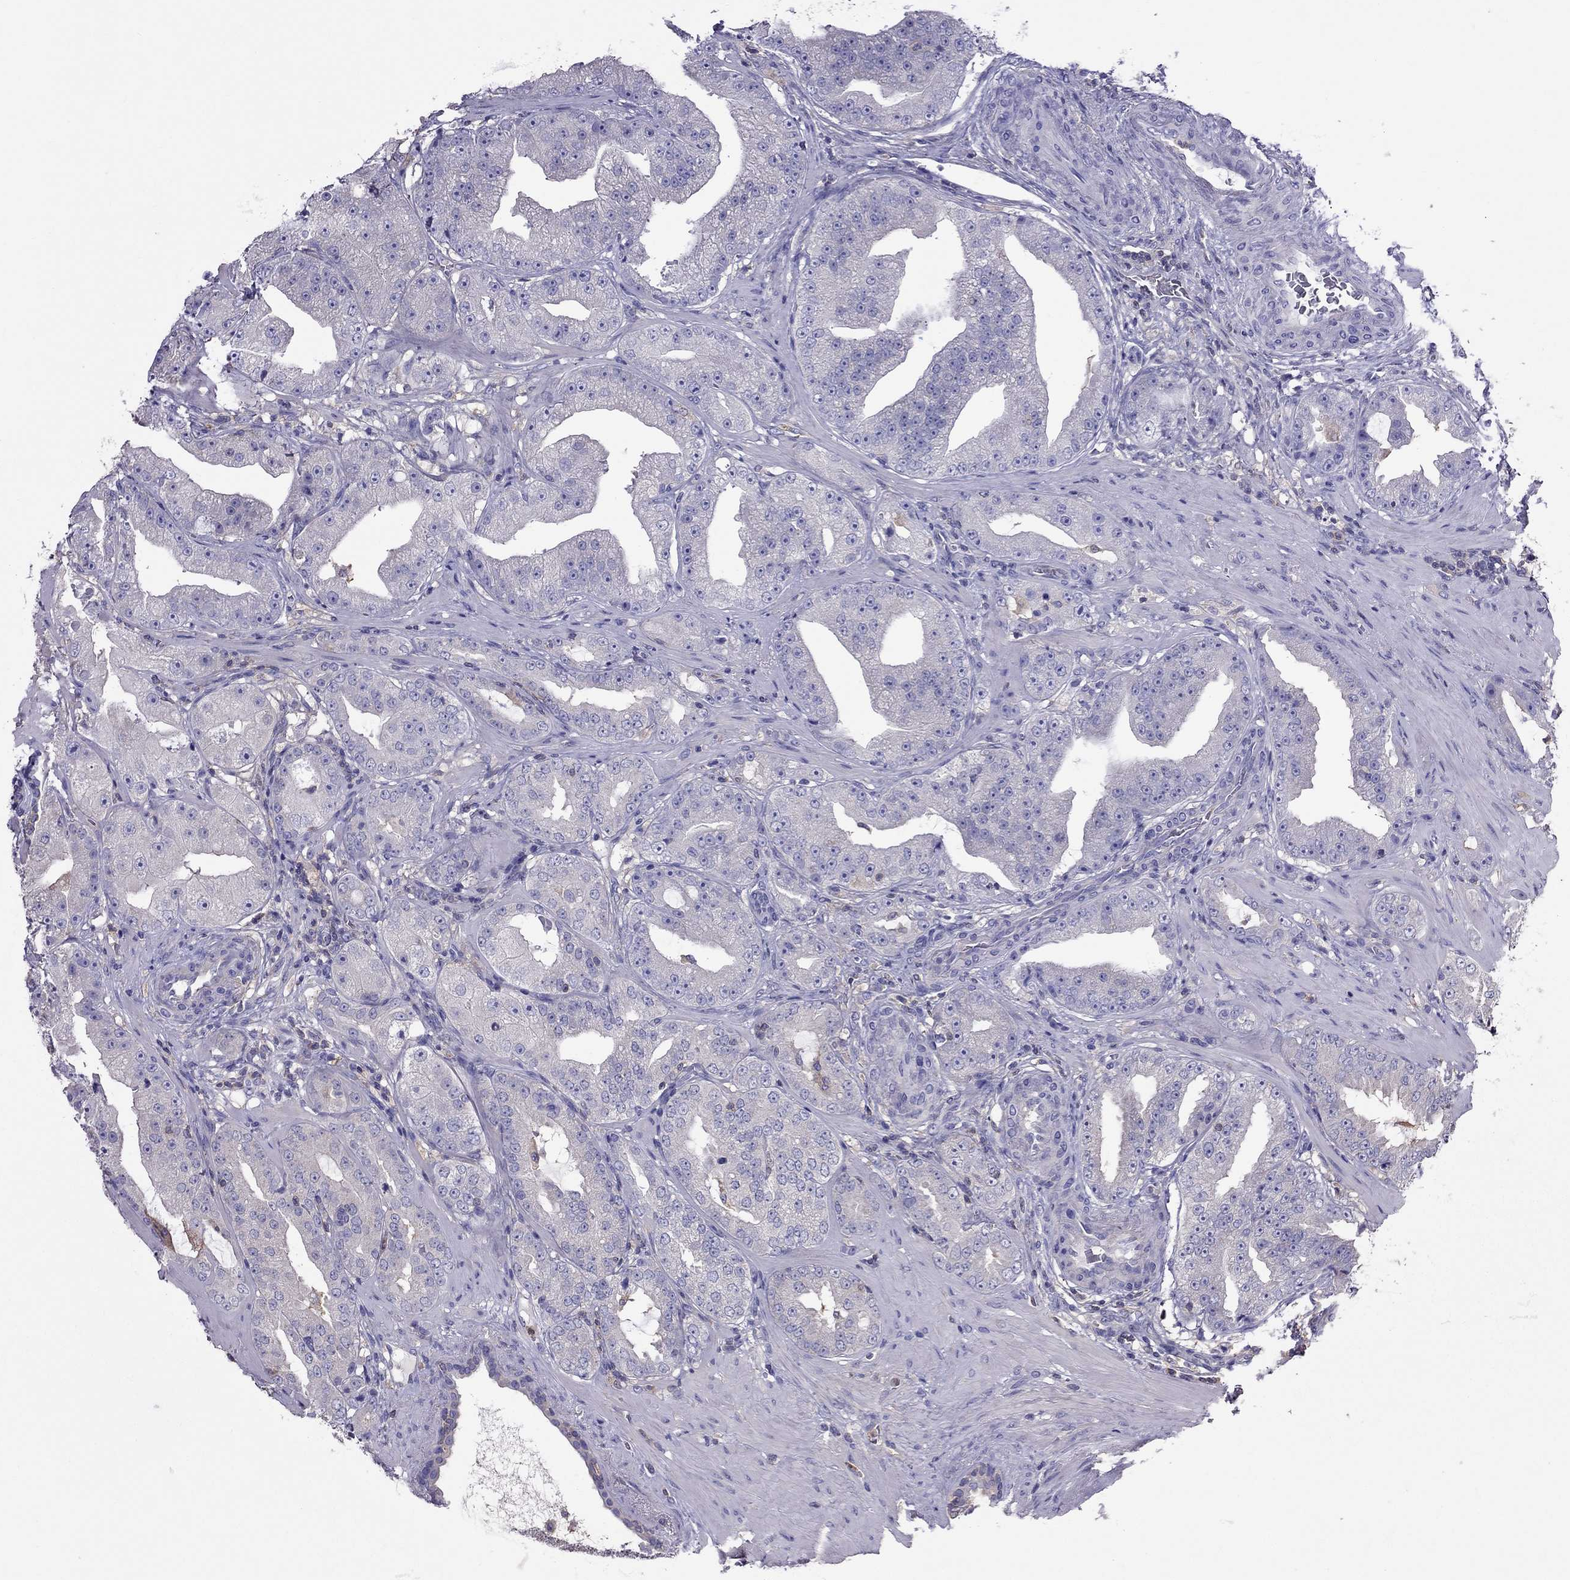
{"staining": {"intensity": "negative", "quantity": "none", "location": "none"}, "tissue": "prostate cancer", "cell_type": "Tumor cells", "image_type": "cancer", "snomed": [{"axis": "morphology", "description": "Adenocarcinoma, Low grade"}, {"axis": "topography", "description": "Prostate"}], "caption": "Prostate cancer was stained to show a protein in brown. There is no significant staining in tumor cells. (IHC, brightfield microscopy, high magnification).", "gene": "TEX22", "patient": {"sex": "male", "age": 62}}